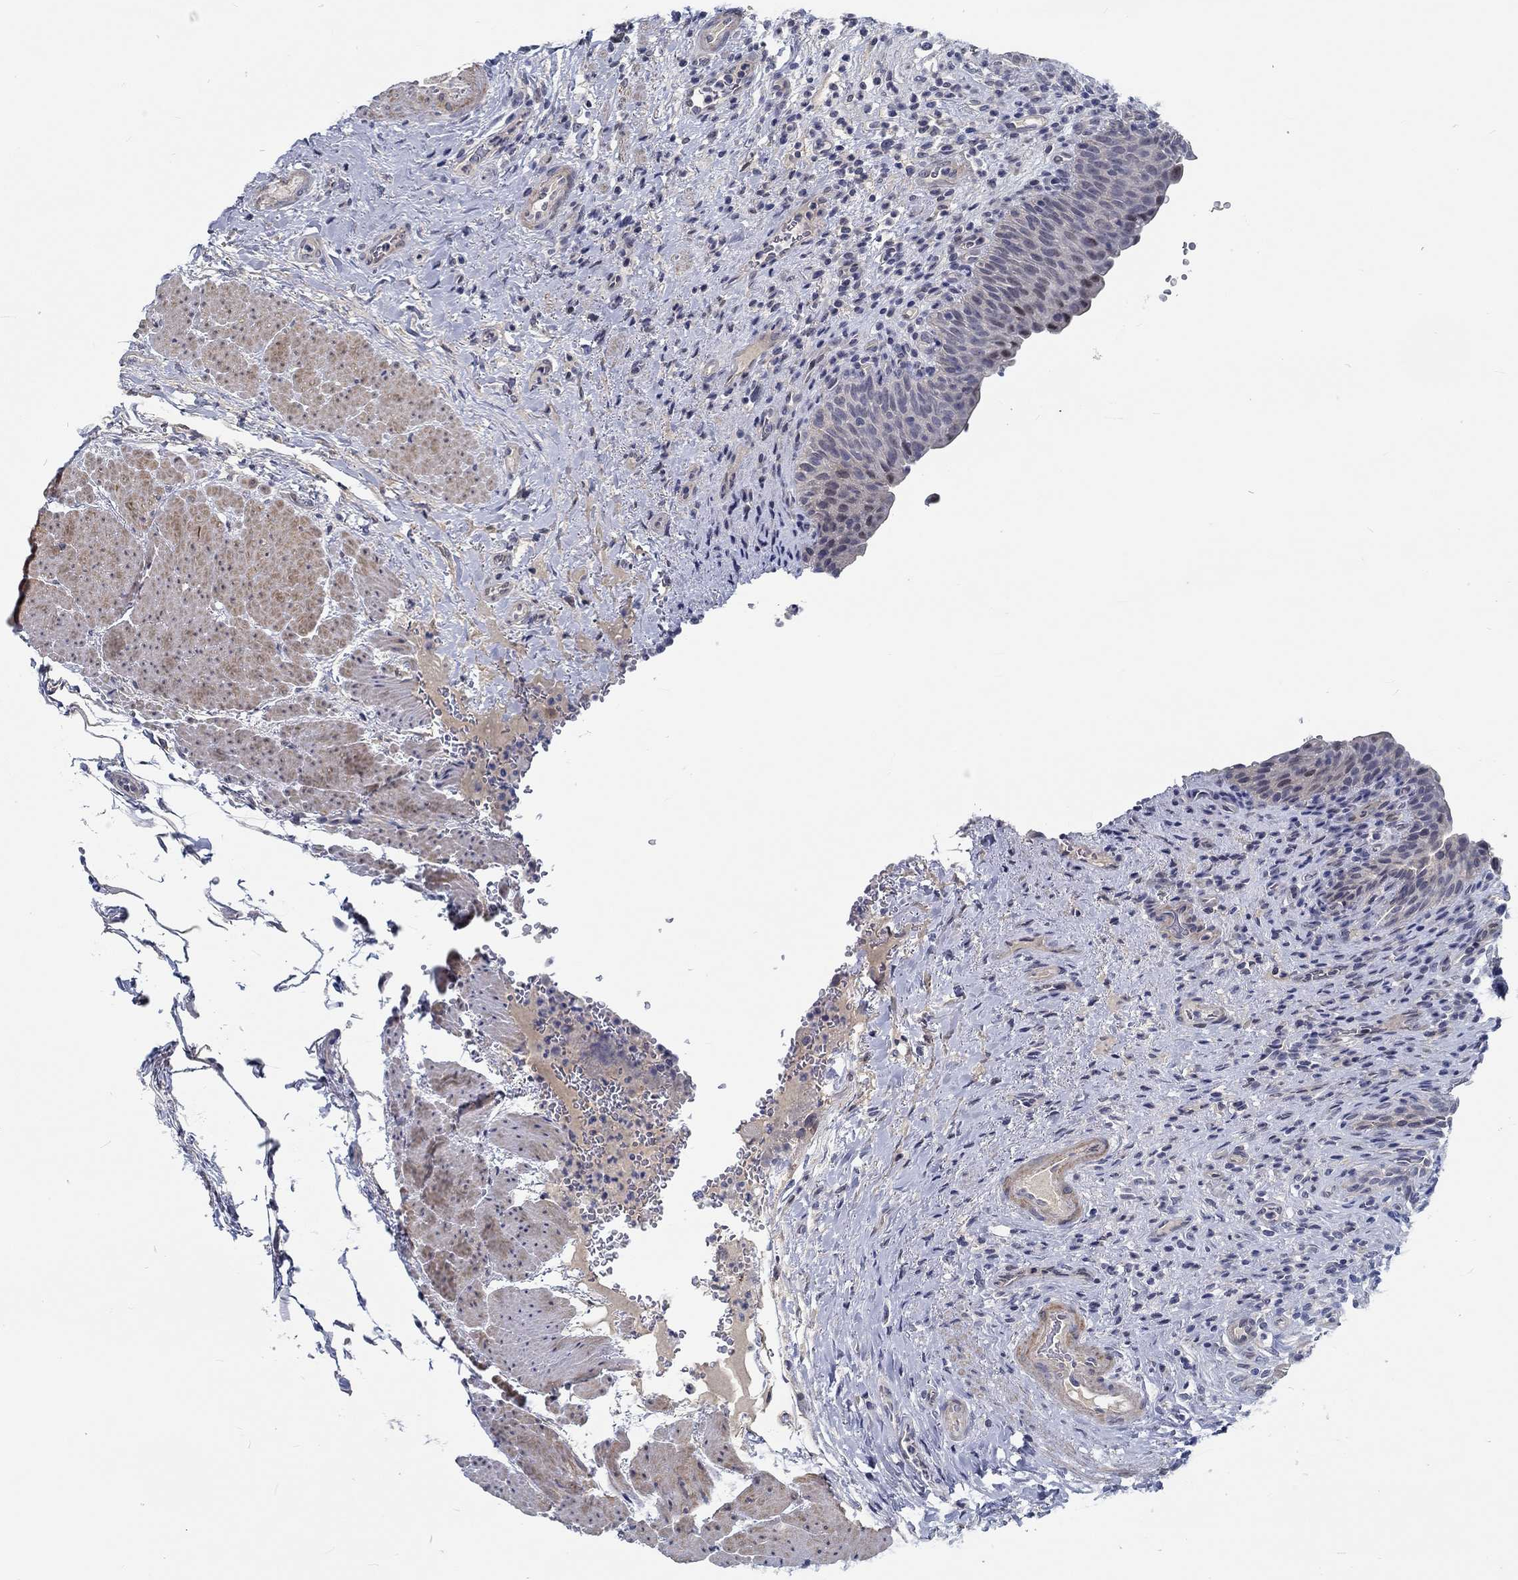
{"staining": {"intensity": "negative", "quantity": "none", "location": "none"}, "tissue": "urinary bladder", "cell_type": "Urothelial cells", "image_type": "normal", "snomed": [{"axis": "morphology", "description": "Normal tissue, NOS"}, {"axis": "topography", "description": "Urinary bladder"}], "caption": "Immunohistochemical staining of benign urinary bladder demonstrates no significant positivity in urothelial cells. (Brightfield microscopy of DAB immunohistochemistry at high magnification).", "gene": "MYBPC1", "patient": {"sex": "male", "age": 66}}